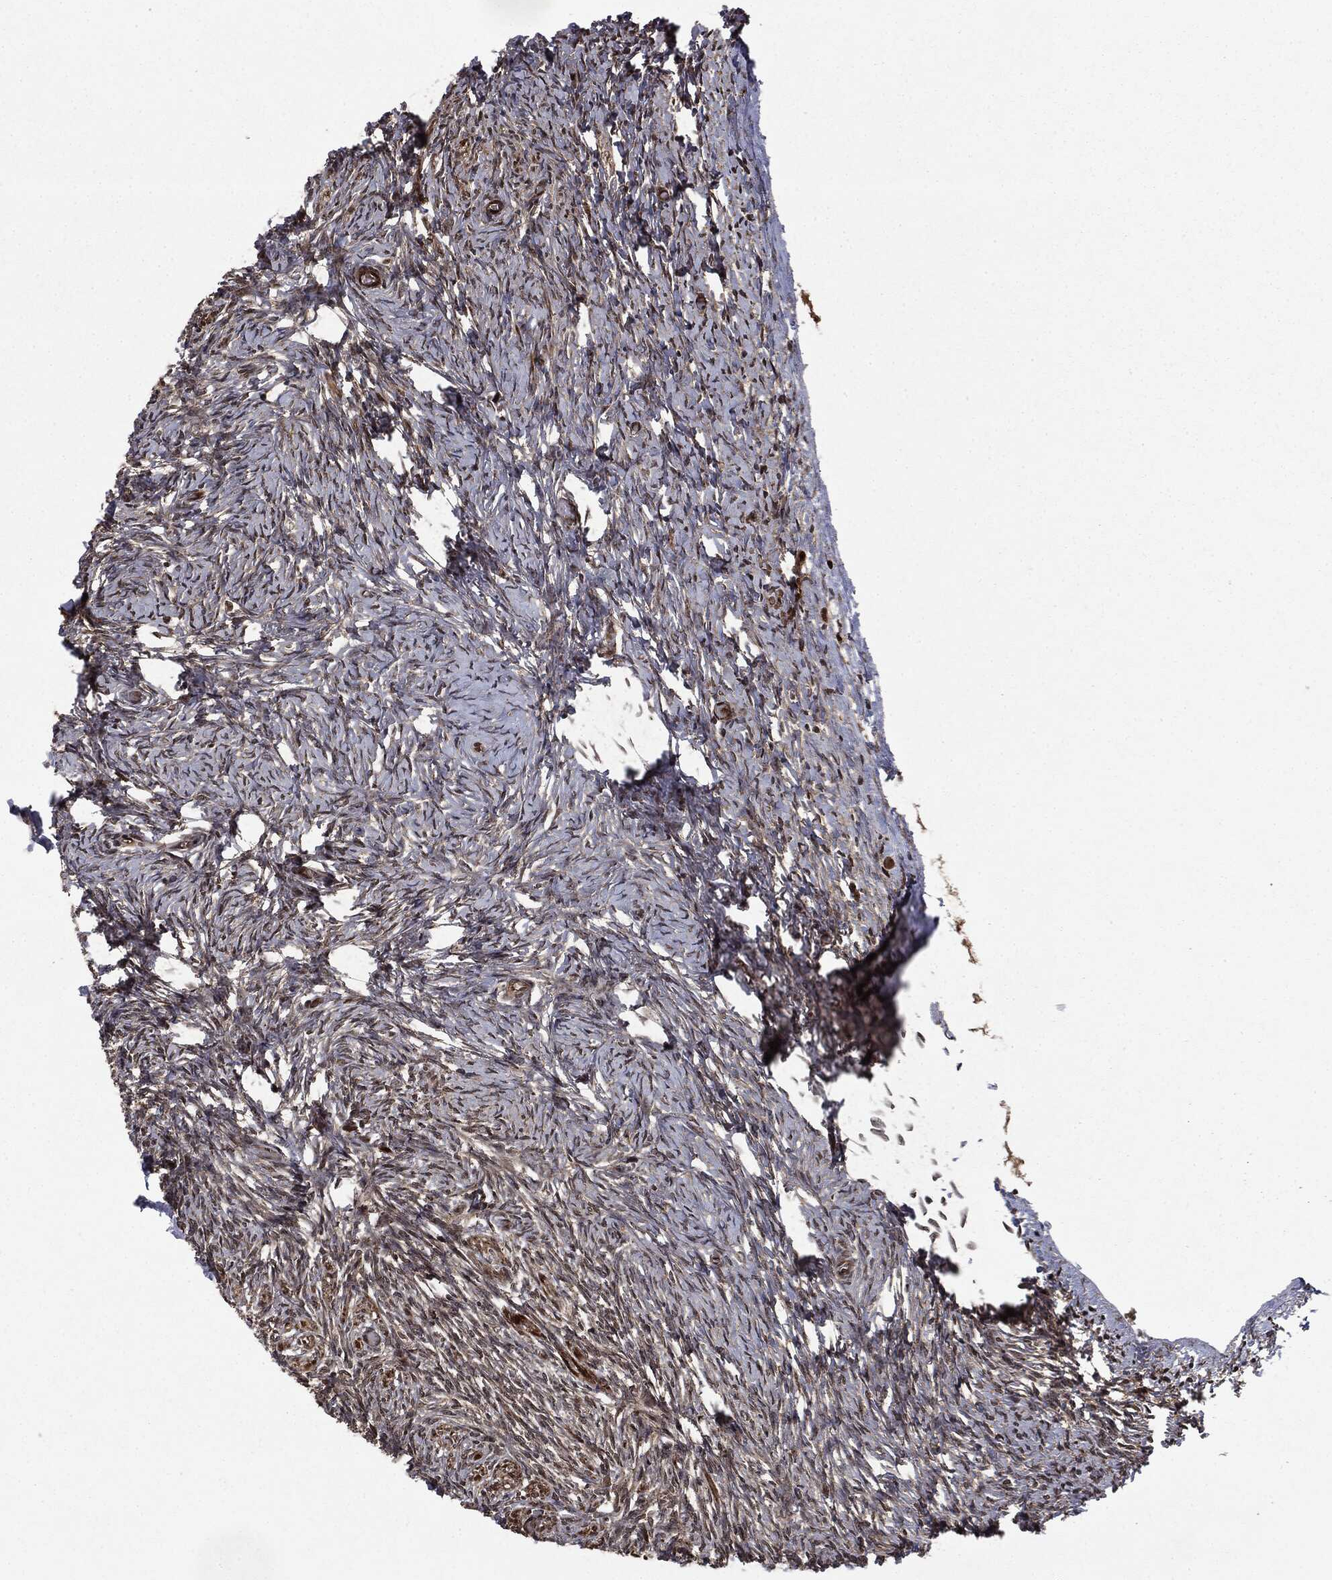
{"staining": {"intensity": "moderate", "quantity": ">75%", "location": "cytoplasmic/membranous"}, "tissue": "ovary", "cell_type": "Follicle cells", "image_type": "normal", "snomed": [{"axis": "morphology", "description": "Normal tissue, NOS"}, {"axis": "topography", "description": "Ovary"}], "caption": "Immunohistochemical staining of benign ovary shows moderate cytoplasmic/membranous protein positivity in approximately >75% of follicle cells. The protein is stained brown, and the nuclei are stained in blue (DAB (3,3'-diaminobenzidine) IHC with brightfield microscopy, high magnification).", "gene": "CARD6", "patient": {"sex": "female", "age": 39}}